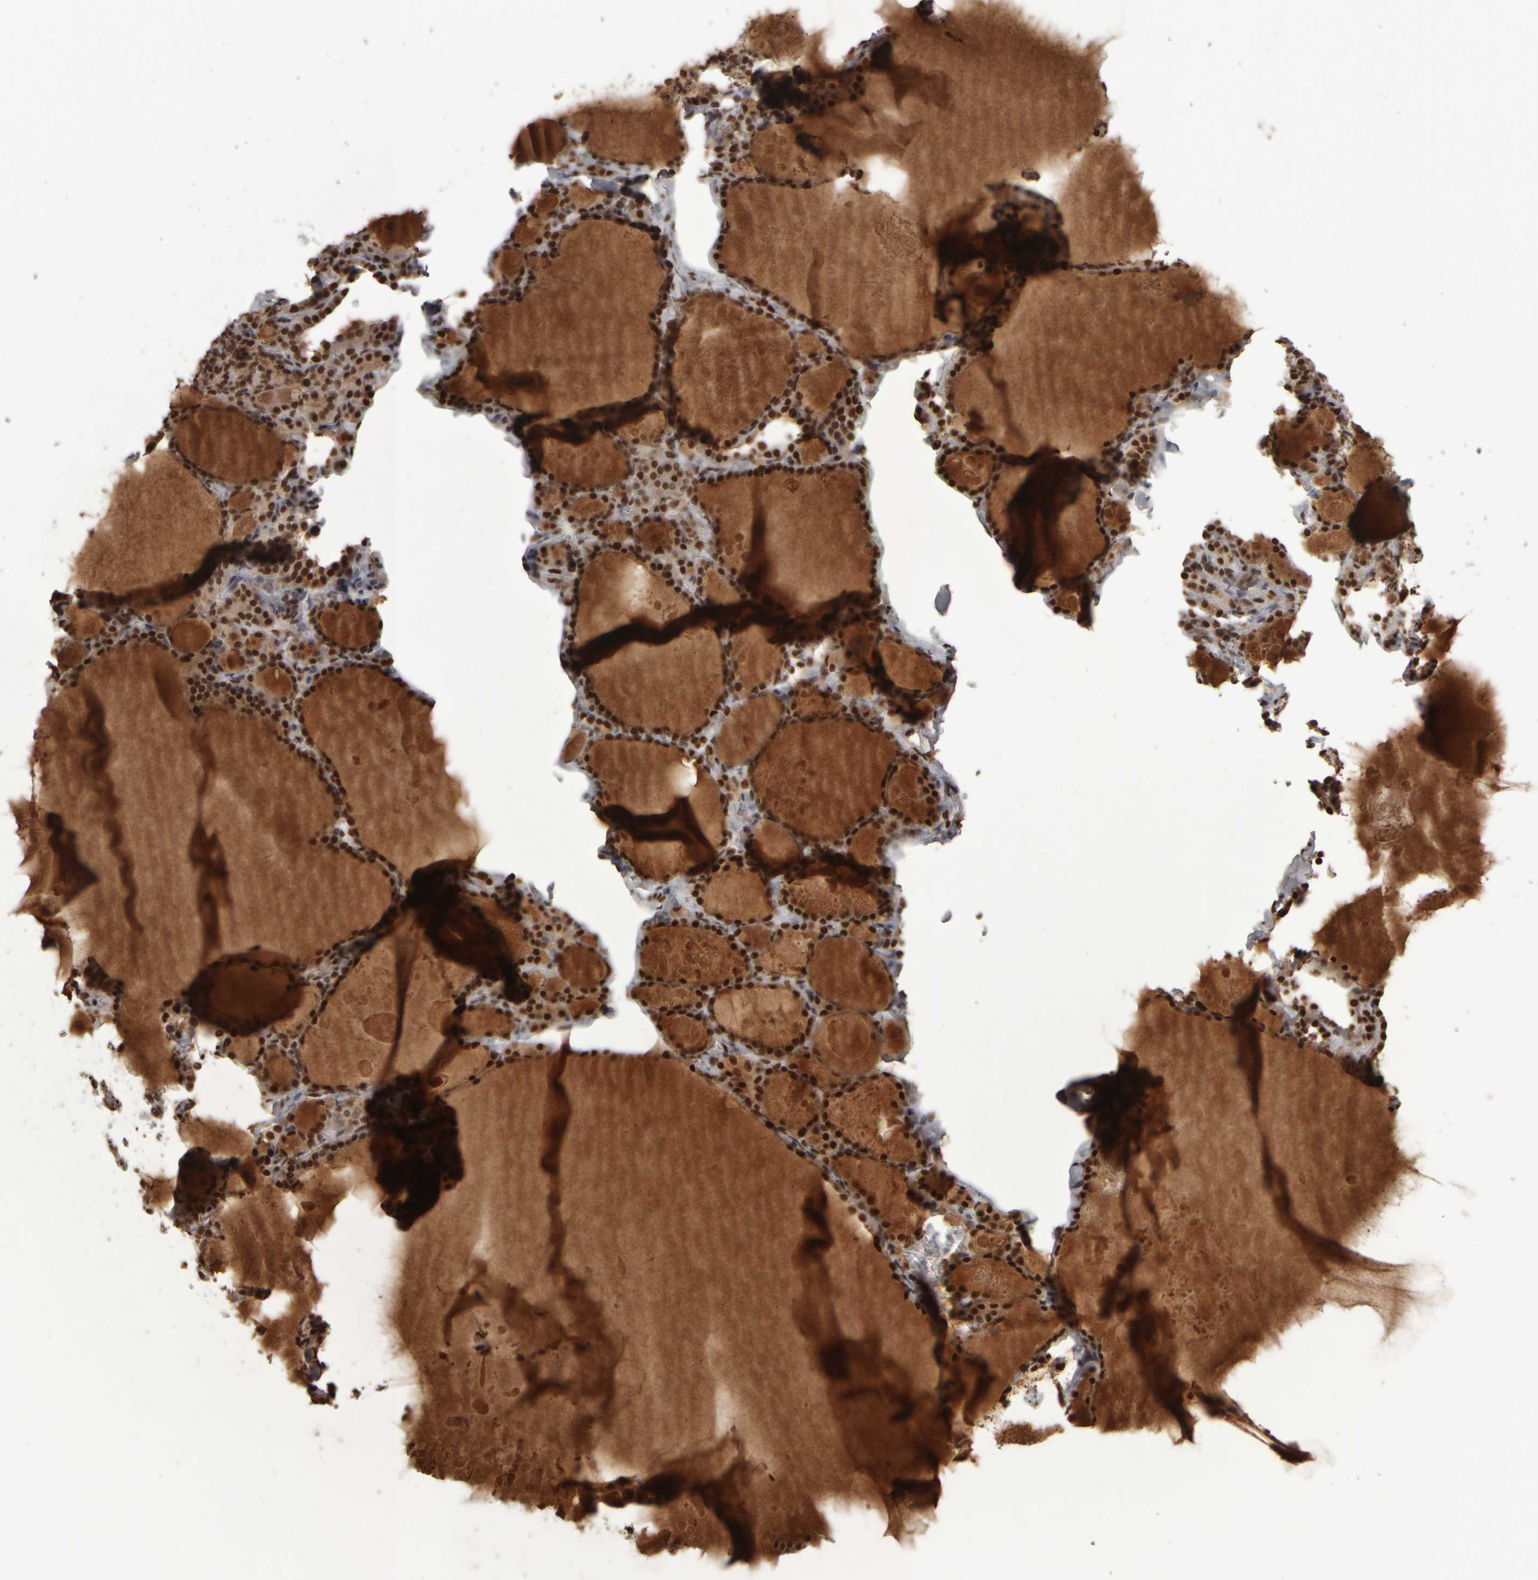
{"staining": {"intensity": "strong", "quantity": ">75%", "location": "nuclear"}, "tissue": "thyroid gland", "cell_type": "Glandular cells", "image_type": "normal", "snomed": [{"axis": "morphology", "description": "Normal tissue, NOS"}, {"axis": "topography", "description": "Thyroid gland"}], "caption": "Protein staining by immunohistochemistry (IHC) demonstrates strong nuclear staining in approximately >75% of glandular cells in normal thyroid gland.", "gene": "ZFHX4", "patient": {"sex": "male", "age": 56}}